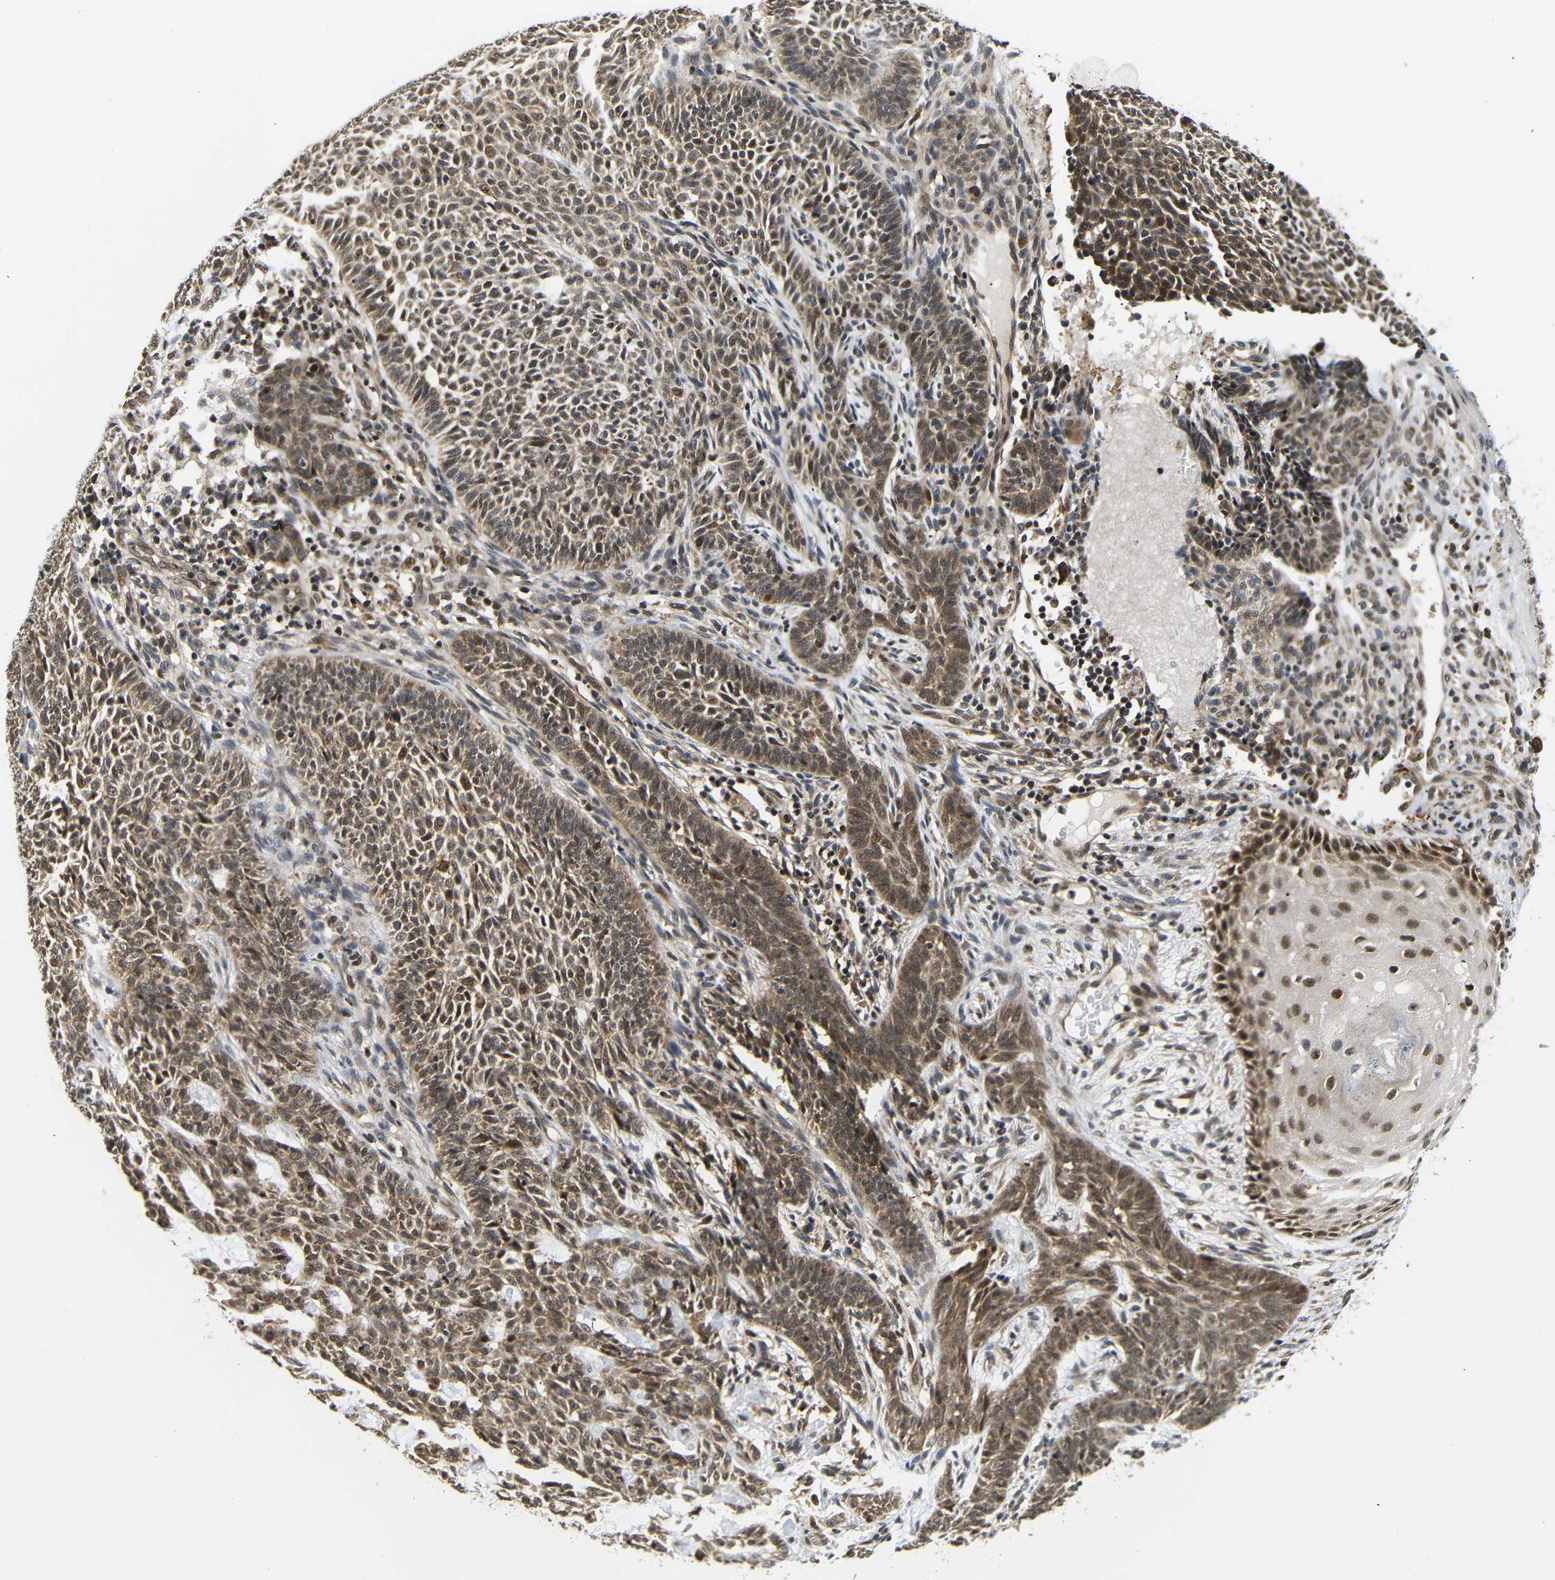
{"staining": {"intensity": "moderate", "quantity": ">75%", "location": "cytoplasmic/membranous,nuclear"}, "tissue": "skin cancer", "cell_type": "Tumor cells", "image_type": "cancer", "snomed": [{"axis": "morphology", "description": "Basal cell carcinoma"}, {"axis": "topography", "description": "Skin"}], "caption": "A photomicrograph of skin basal cell carcinoma stained for a protein shows moderate cytoplasmic/membranous and nuclear brown staining in tumor cells.", "gene": "GJA5", "patient": {"sex": "male", "age": 87}}